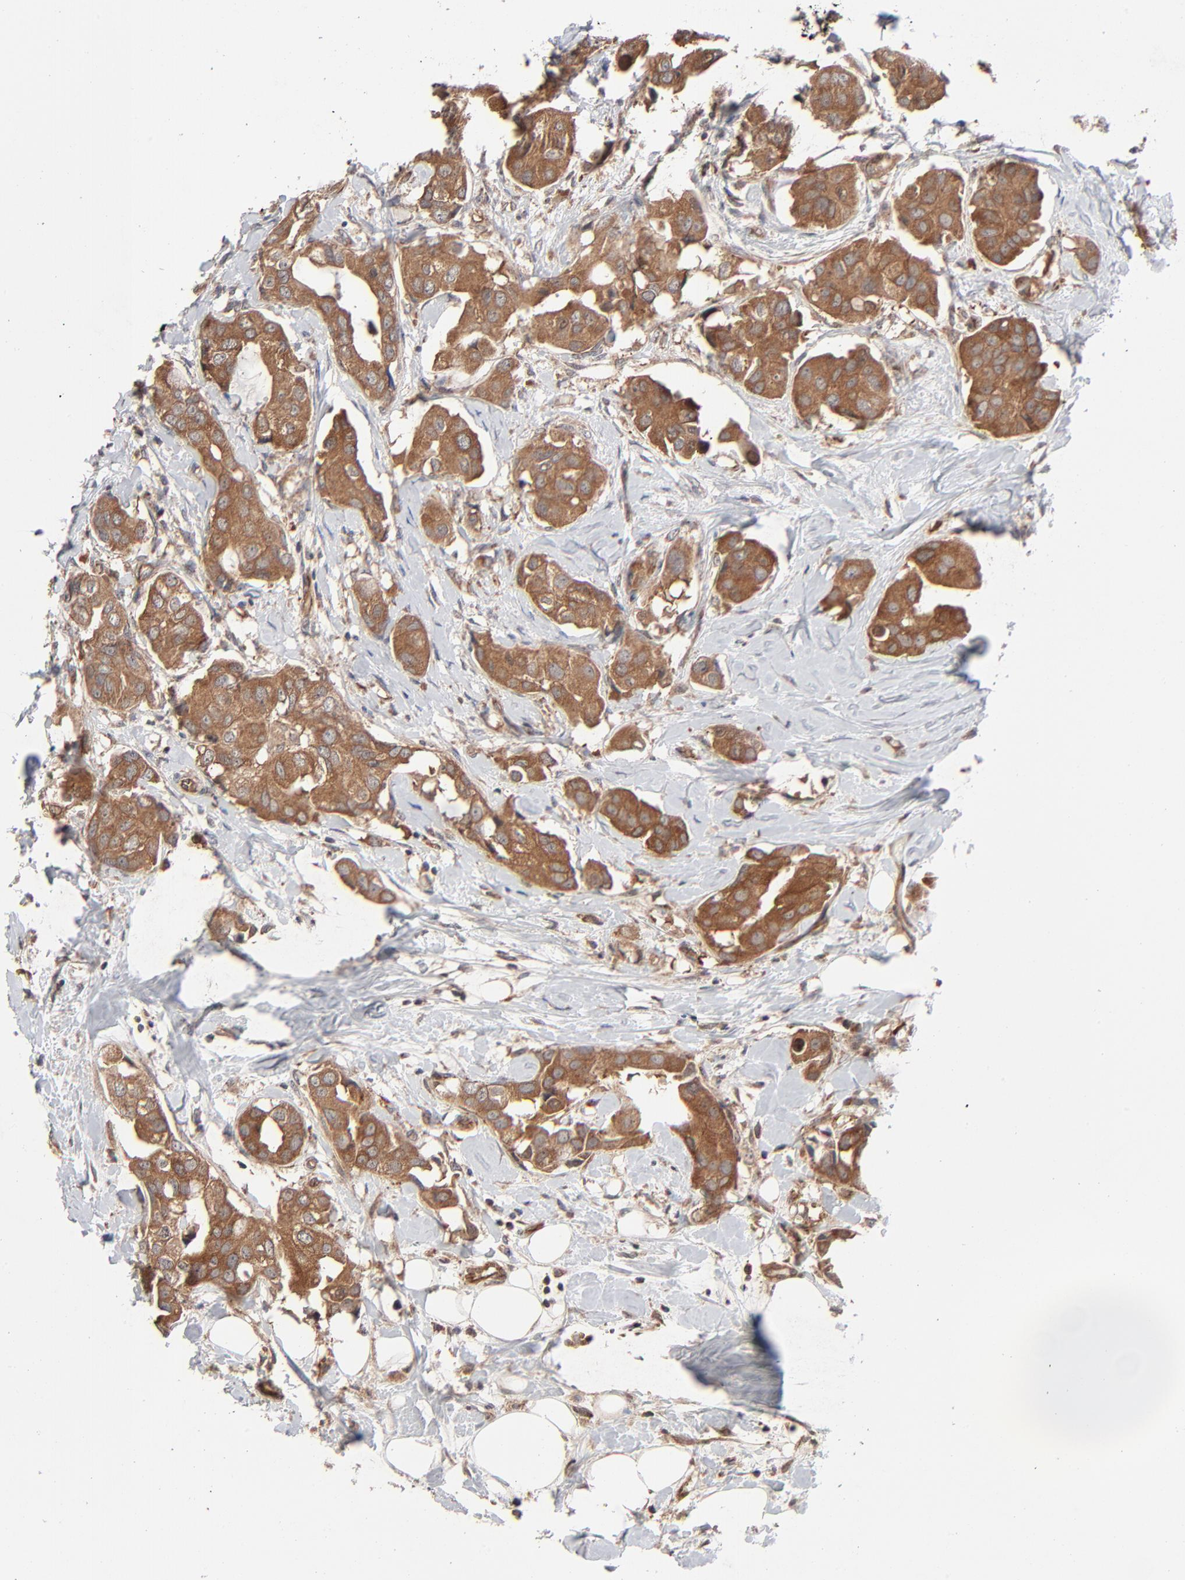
{"staining": {"intensity": "moderate", "quantity": ">75%", "location": "cytoplasmic/membranous"}, "tissue": "breast cancer", "cell_type": "Tumor cells", "image_type": "cancer", "snomed": [{"axis": "morphology", "description": "Duct carcinoma"}, {"axis": "topography", "description": "Breast"}], "caption": "Approximately >75% of tumor cells in human breast cancer display moderate cytoplasmic/membranous protein staining as visualized by brown immunohistochemical staining.", "gene": "ABLIM3", "patient": {"sex": "female", "age": 40}}